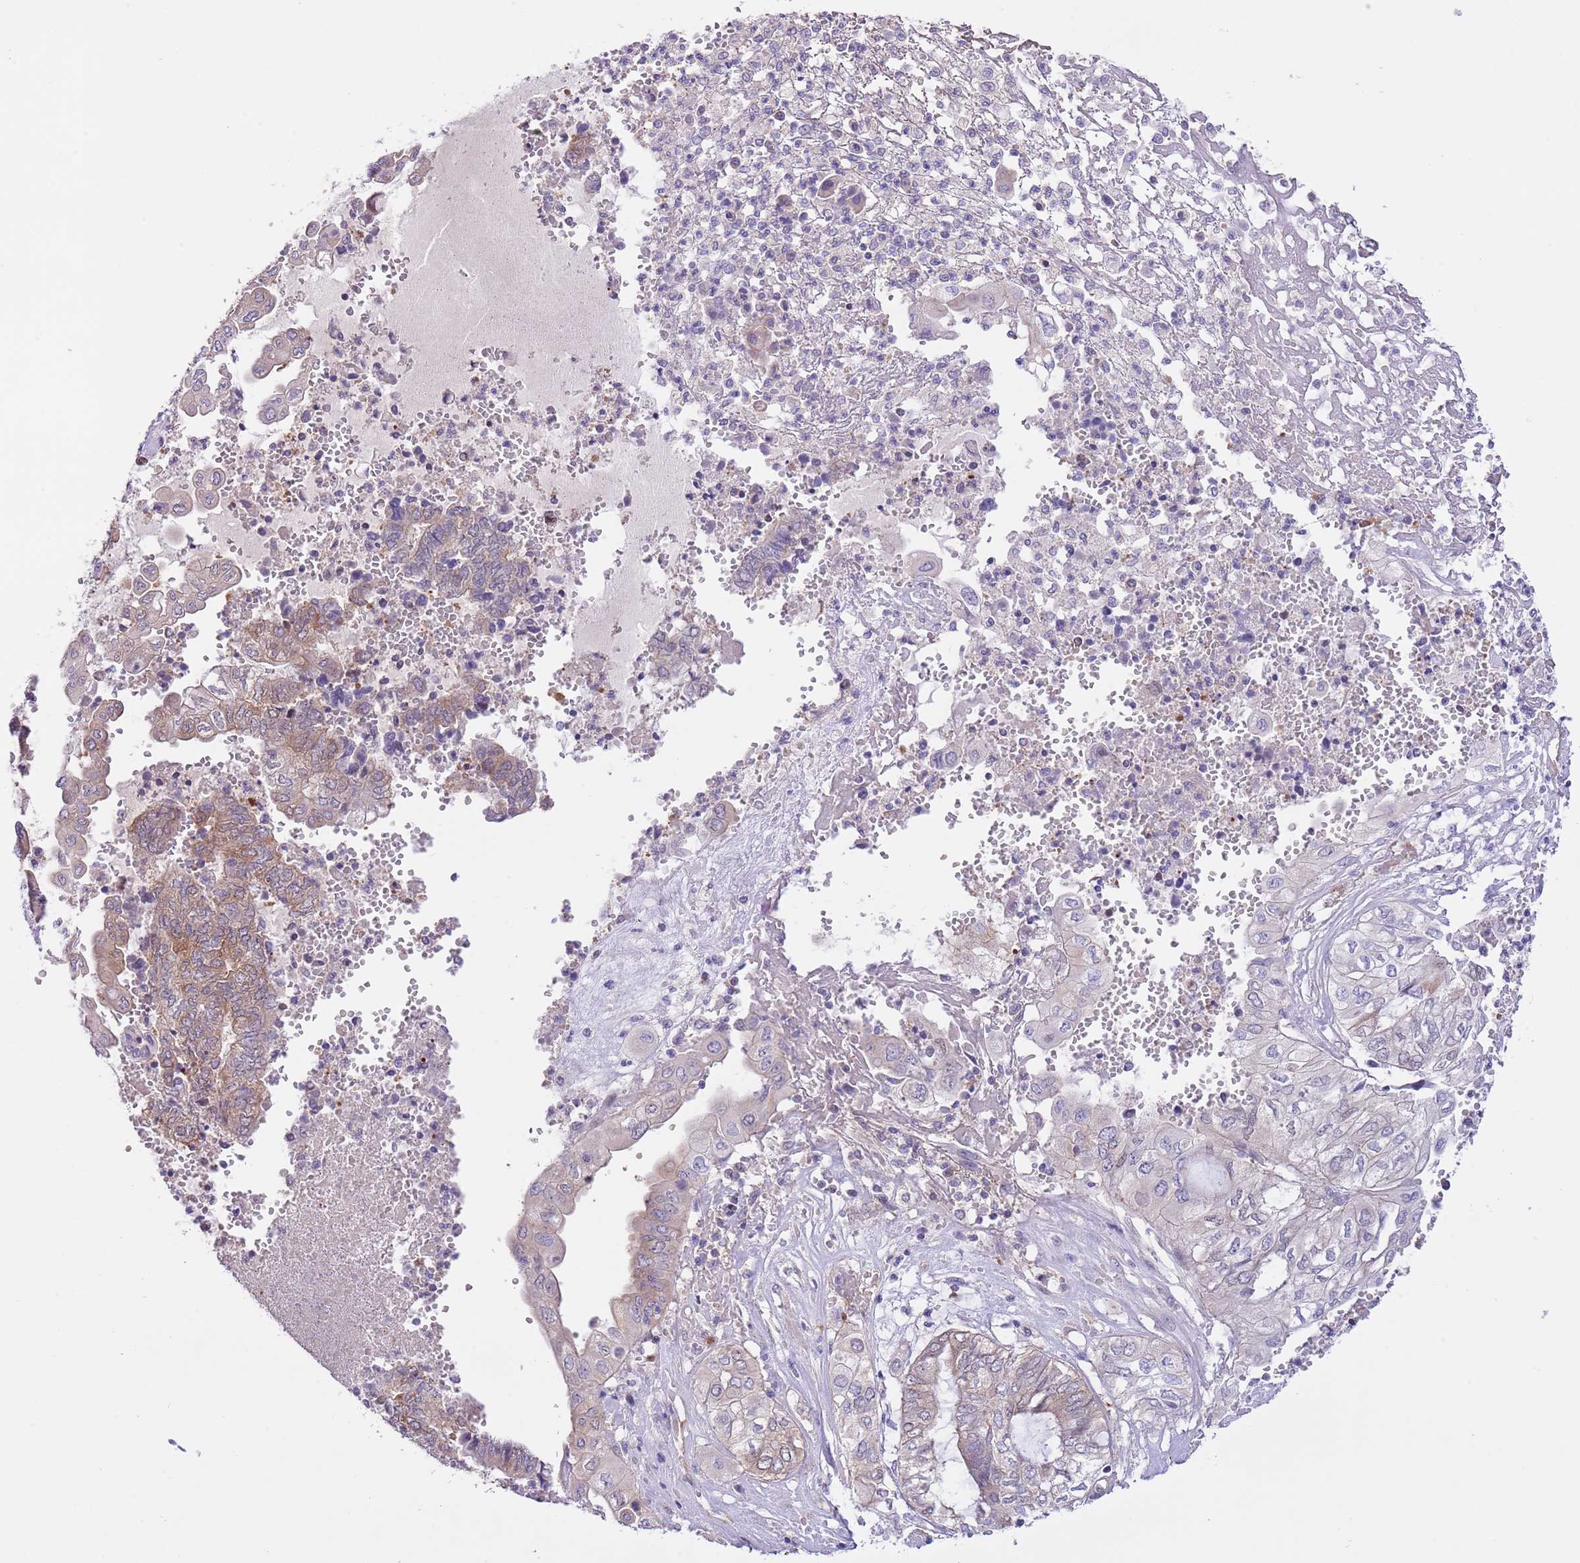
{"staining": {"intensity": "weak", "quantity": "<25%", "location": "cytoplasmic/membranous"}, "tissue": "endometrial cancer", "cell_type": "Tumor cells", "image_type": "cancer", "snomed": [{"axis": "morphology", "description": "Adenocarcinoma, NOS"}, {"axis": "topography", "description": "Uterus"}, {"axis": "topography", "description": "Endometrium"}], "caption": "Immunohistochemical staining of endometrial cancer (adenocarcinoma) displays no significant positivity in tumor cells. (Stains: DAB (3,3'-diaminobenzidine) IHC with hematoxylin counter stain, Microscopy: brightfield microscopy at high magnification).", "gene": "PRR32", "patient": {"sex": "female", "age": 70}}